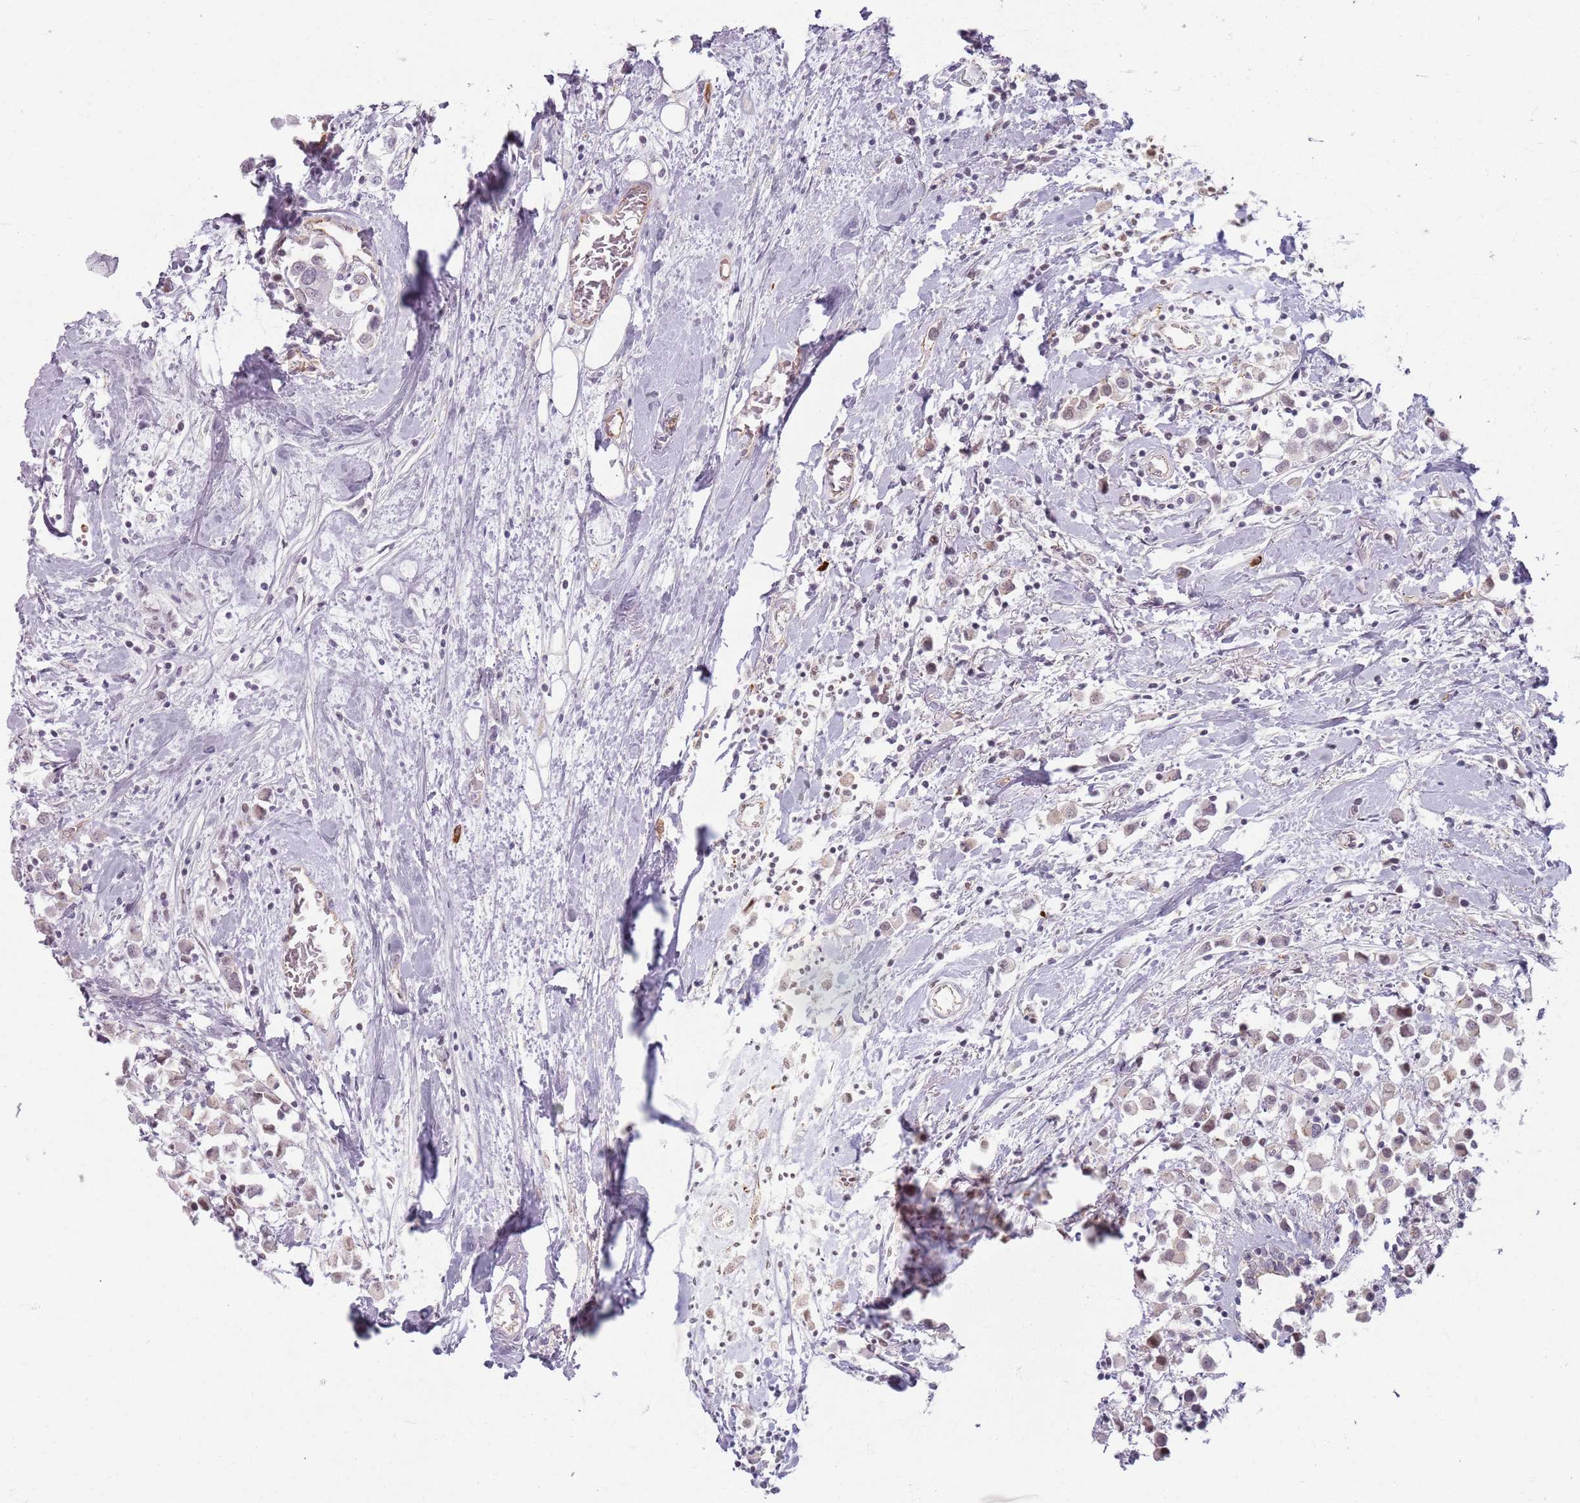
{"staining": {"intensity": "weak", "quantity": "<25%", "location": "nuclear"}, "tissue": "breast cancer", "cell_type": "Tumor cells", "image_type": "cancer", "snomed": [{"axis": "morphology", "description": "Duct carcinoma"}, {"axis": "topography", "description": "Breast"}], "caption": "A high-resolution micrograph shows immunohistochemistry (IHC) staining of invasive ductal carcinoma (breast), which exhibits no significant positivity in tumor cells.", "gene": "KCNA5", "patient": {"sex": "female", "age": 61}}